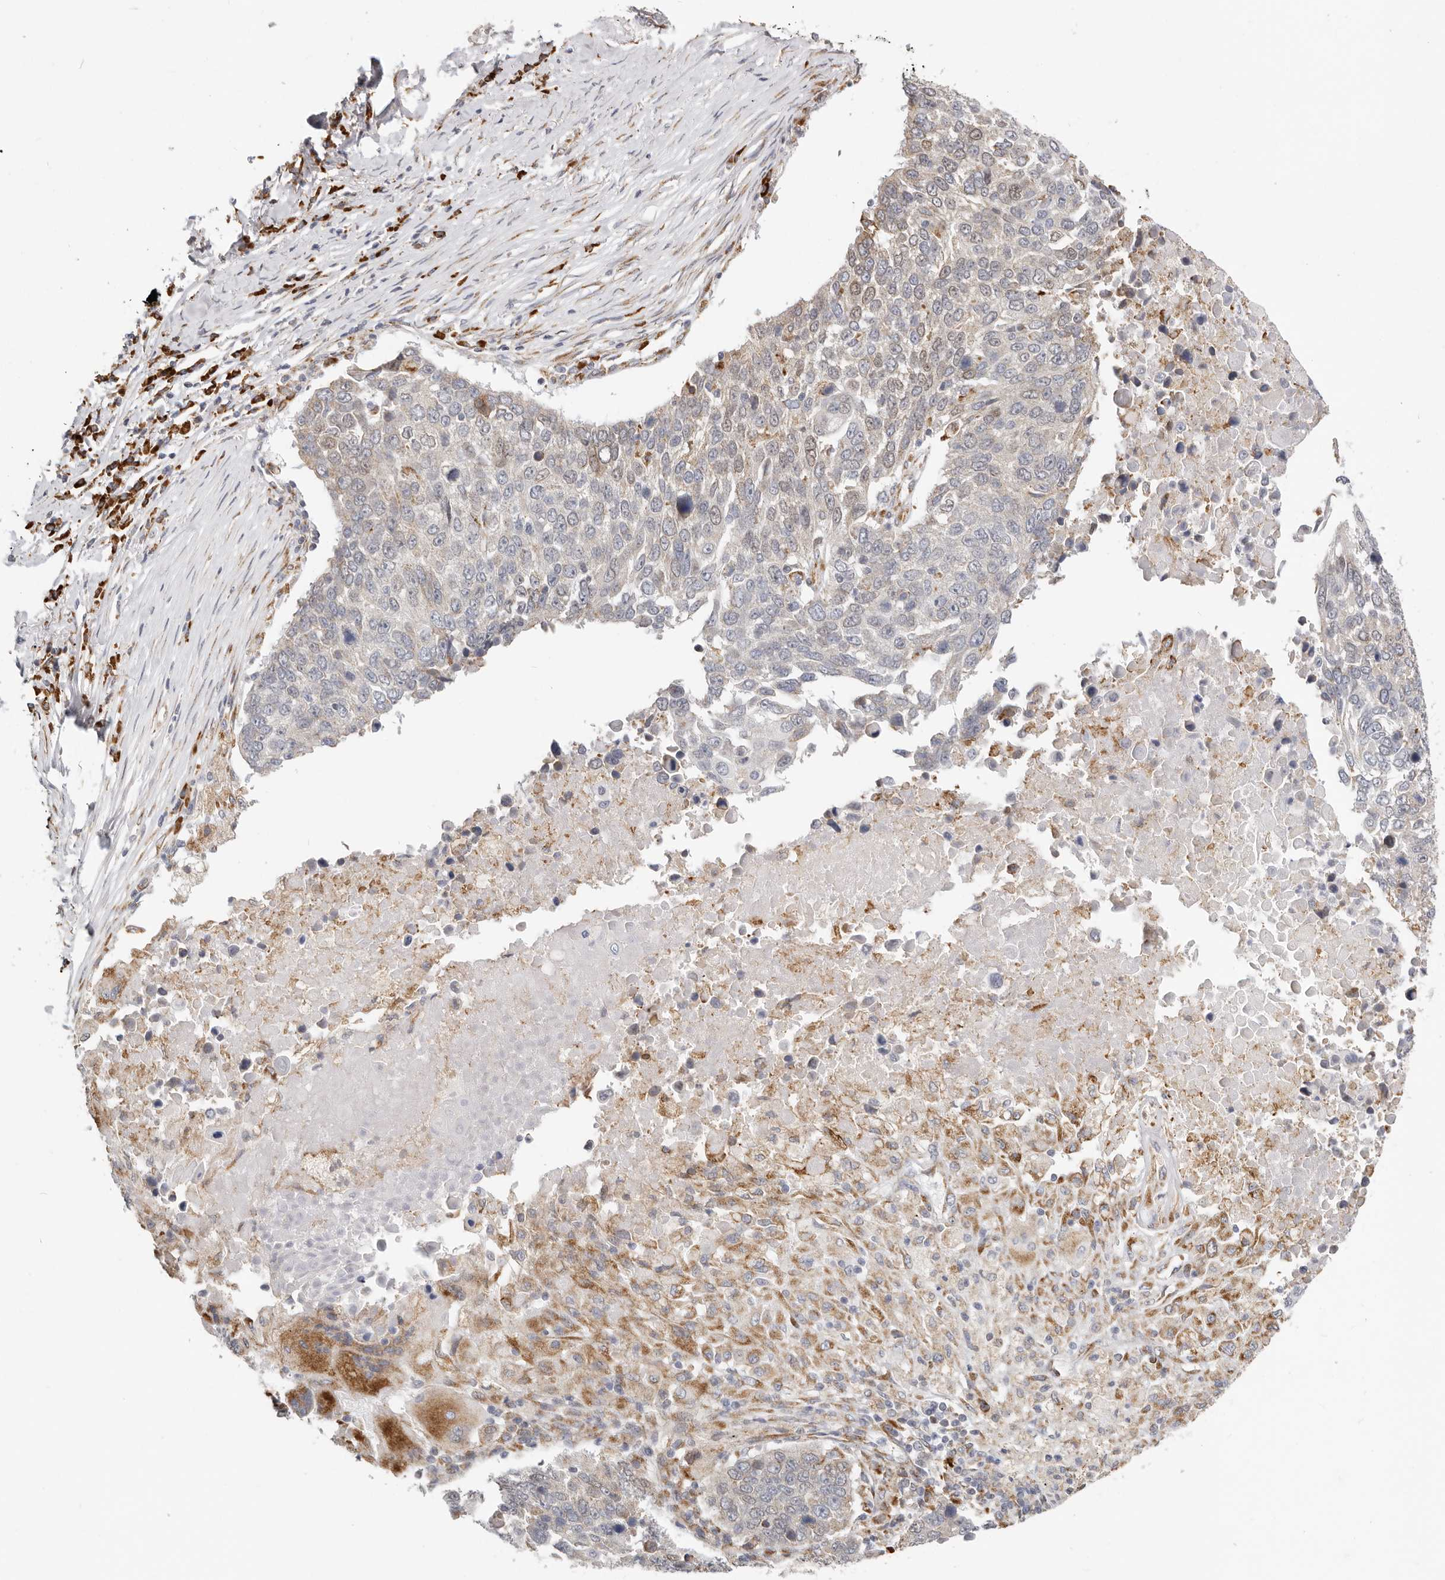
{"staining": {"intensity": "moderate", "quantity": "25%-75%", "location": "cytoplasmic/membranous"}, "tissue": "lung cancer", "cell_type": "Tumor cells", "image_type": "cancer", "snomed": [{"axis": "morphology", "description": "Squamous cell carcinoma, NOS"}, {"axis": "topography", "description": "Lung"}], "caption": "The micrograph displays staining of lung squamous cell carcinoma, revealing moderate cytoplasmic/membranous protein expression (brown color) within tumor cells. The staining is performed using DAB (3,3'-diaminobenzidine) brown chromogen to label protein expression. The nuclei are counter-stained blue using hematoxylin.", "gene": "IL32", "patient": {"sex": "male", "age": 66}}